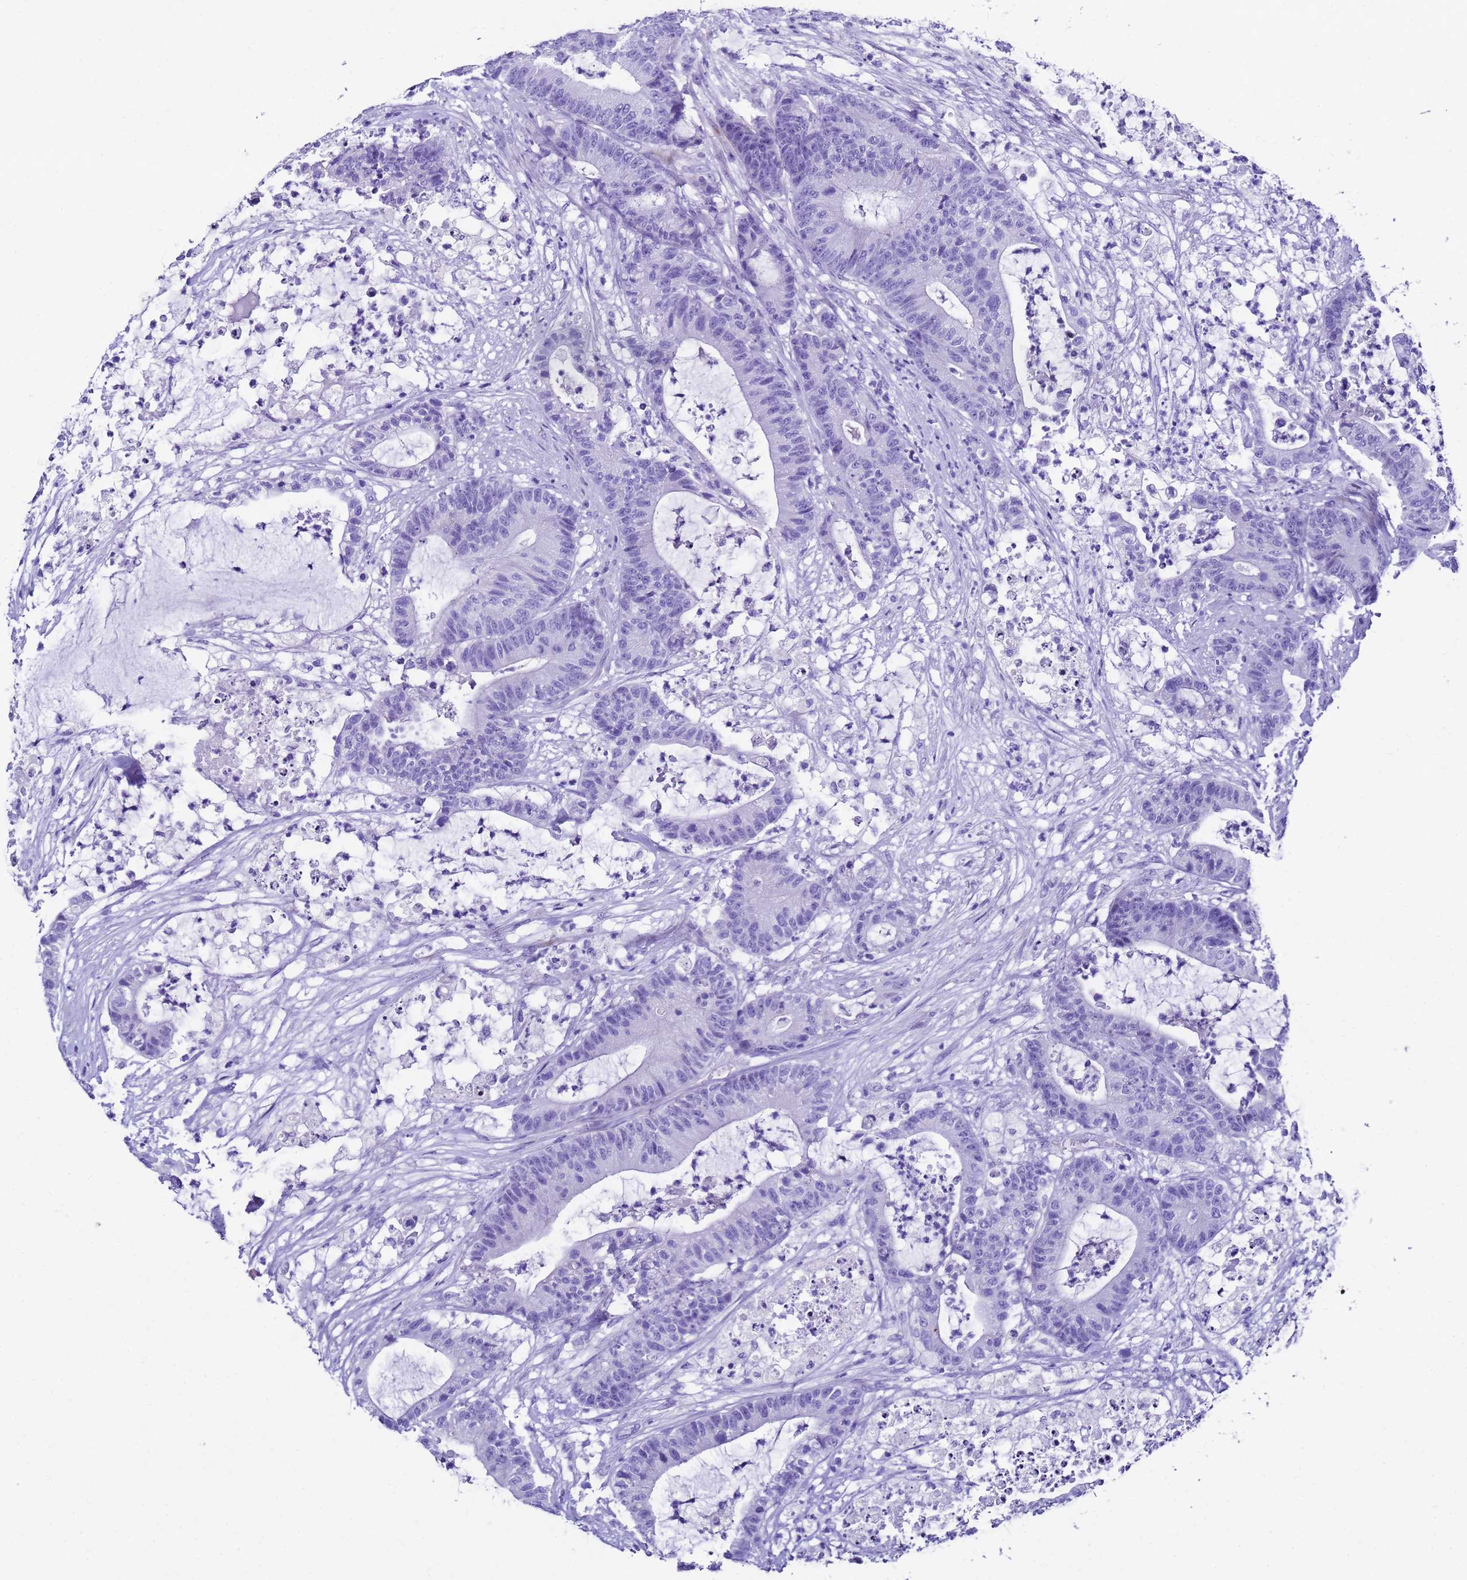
{"staining": {"intensity": "negative", "quantity": "none", "location": "none"}, "tissue": "colorectal cancer", "cell_type": "Tumor cells", "image_type": "cancer", "snomed": [{"axis": "morphology", "description": "Adenocarcinoma, NOS"}, {"axis": "topography", "description": "Colon"}], "caption": "Immunohistochemistry image of human colorectal cancer (adenocarcinoma) stained for a protein (brown), which exhibits no staining in tumor cells.", "gene": "UGT2B10", "patient": {"sex": "female", "age": 84}}